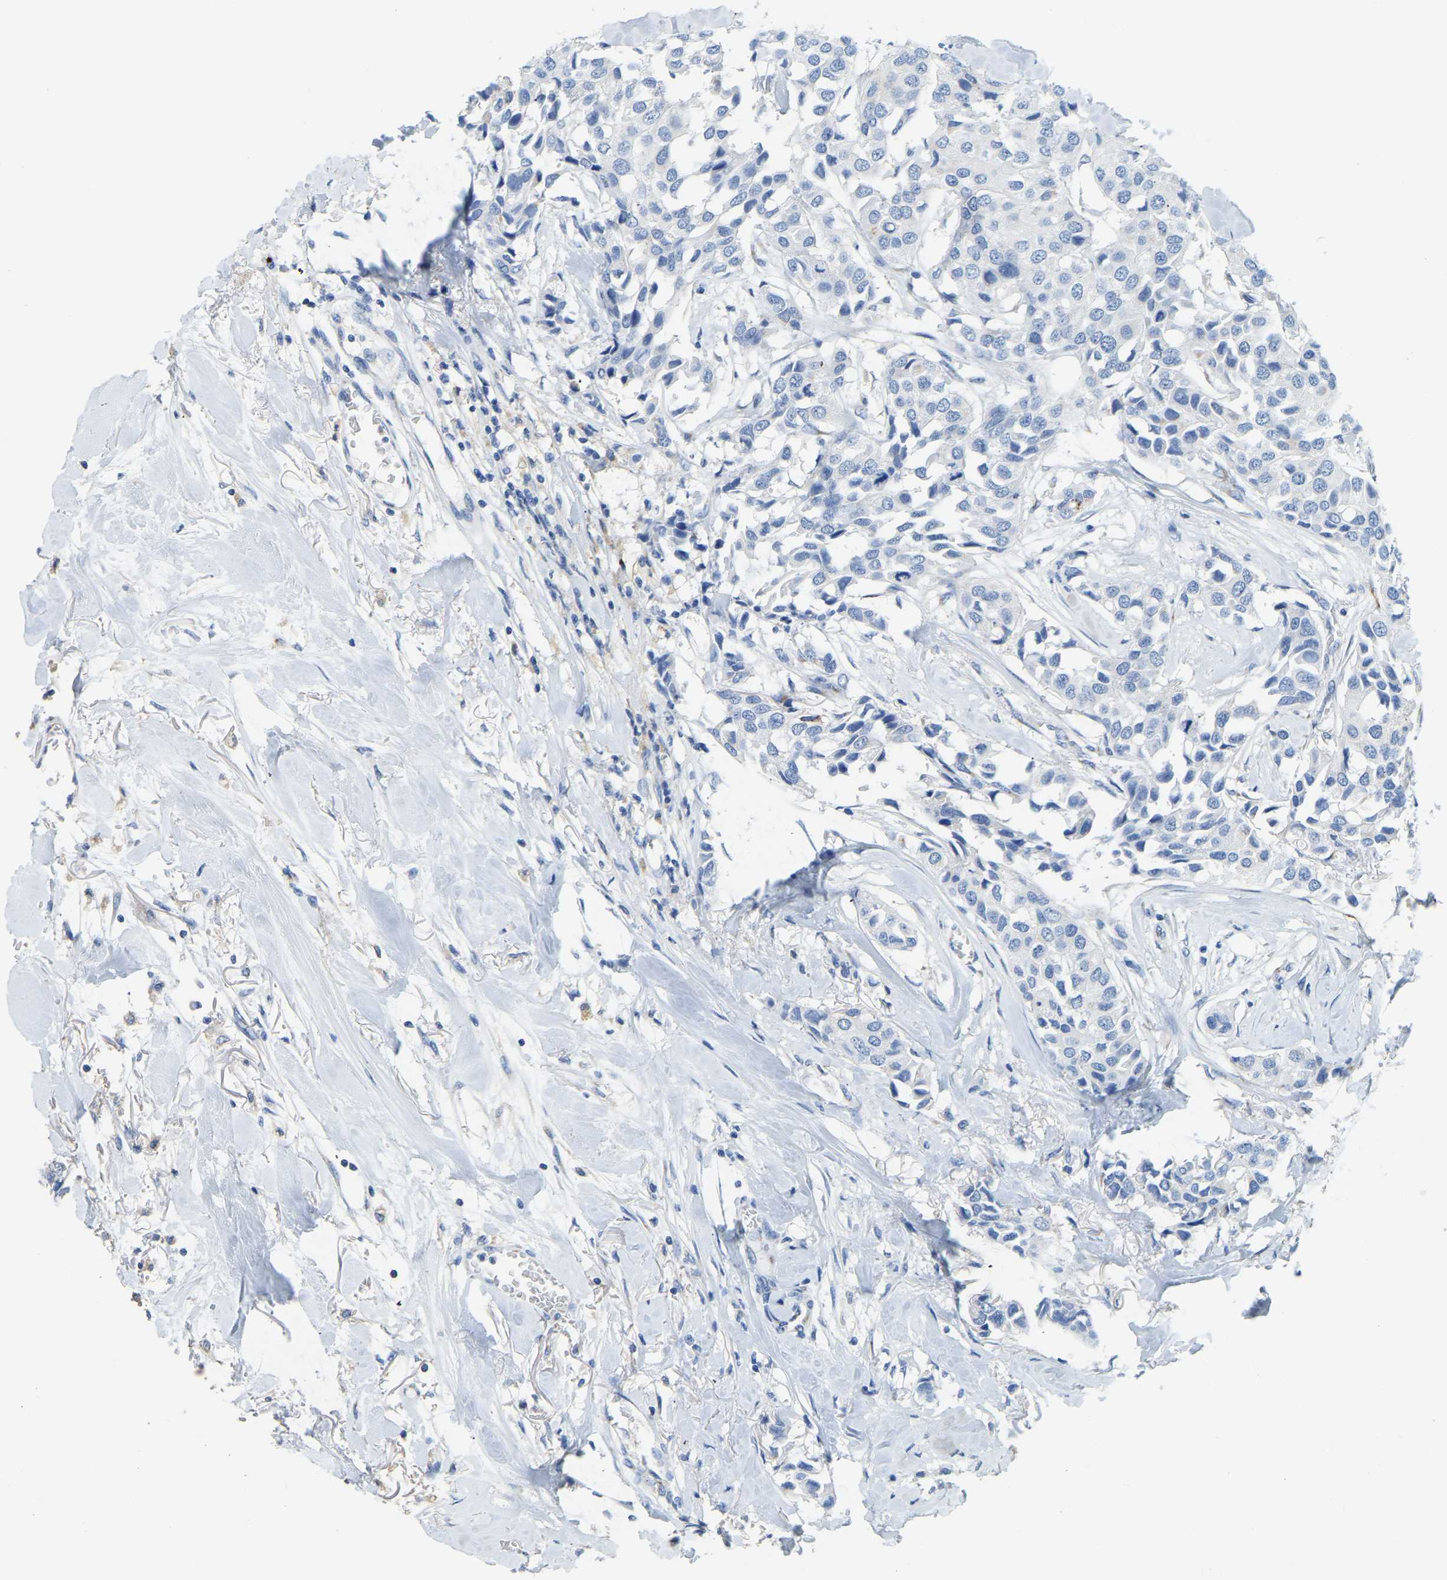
{"staining": {"intensity": "negative", "quantity": "none", "location": "none"}, "tissue": "breast cancer", "cell_type": "Tumor cells", "image_type": "cancer", "snomed": [{"axis": "morphology", "description": "Duct carcinoma"}, {"axis": "topography", "description": "Breast"}], "caption": "The micrograph exhibits no significant positivity in tumor cells of breast cancer (infiltrating ductal carcinoma).", "gene": "FAM174A", "patient": {"sex": "female", "age": 80}}